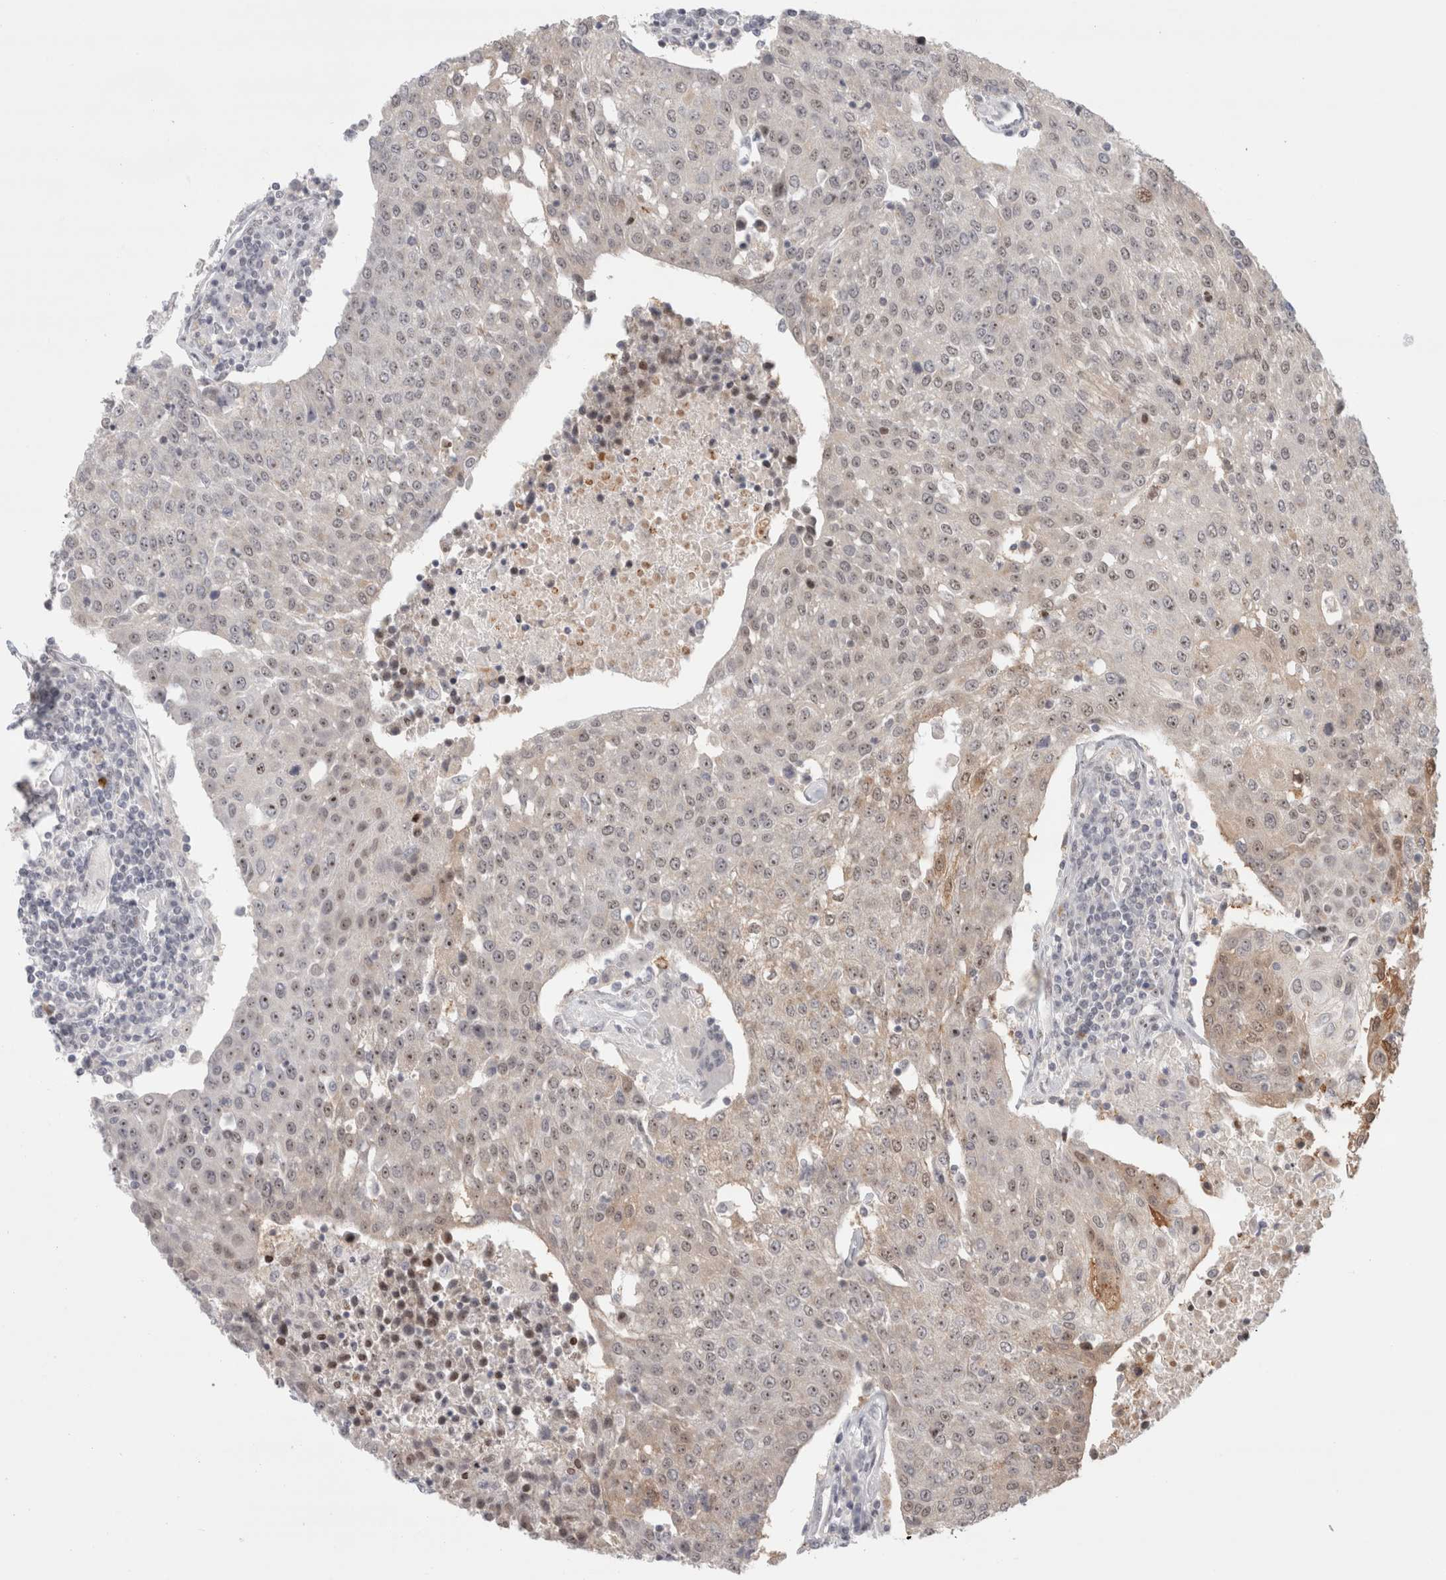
{"staining": {"intensity": "weak", "quantity": ">75%", "location": "nuclear"}, "tissue": "urothelial cancer", "cell_type": "Tumor cells", "image_type": "cancer", "snomed": [{"axis": "morphology", "description": "Urothelial carcinoma, High grade"}, {"axis": "topography", "description": "Urinary bladder"}], "caption": "The photomicrograph displays a brown stain indicating the presence of a protein in the nuclear of tumor cells in urothelial carcinoma (high-grade).", "gene": "SENP6", "patient": {"sex": "female", "age": 85}}